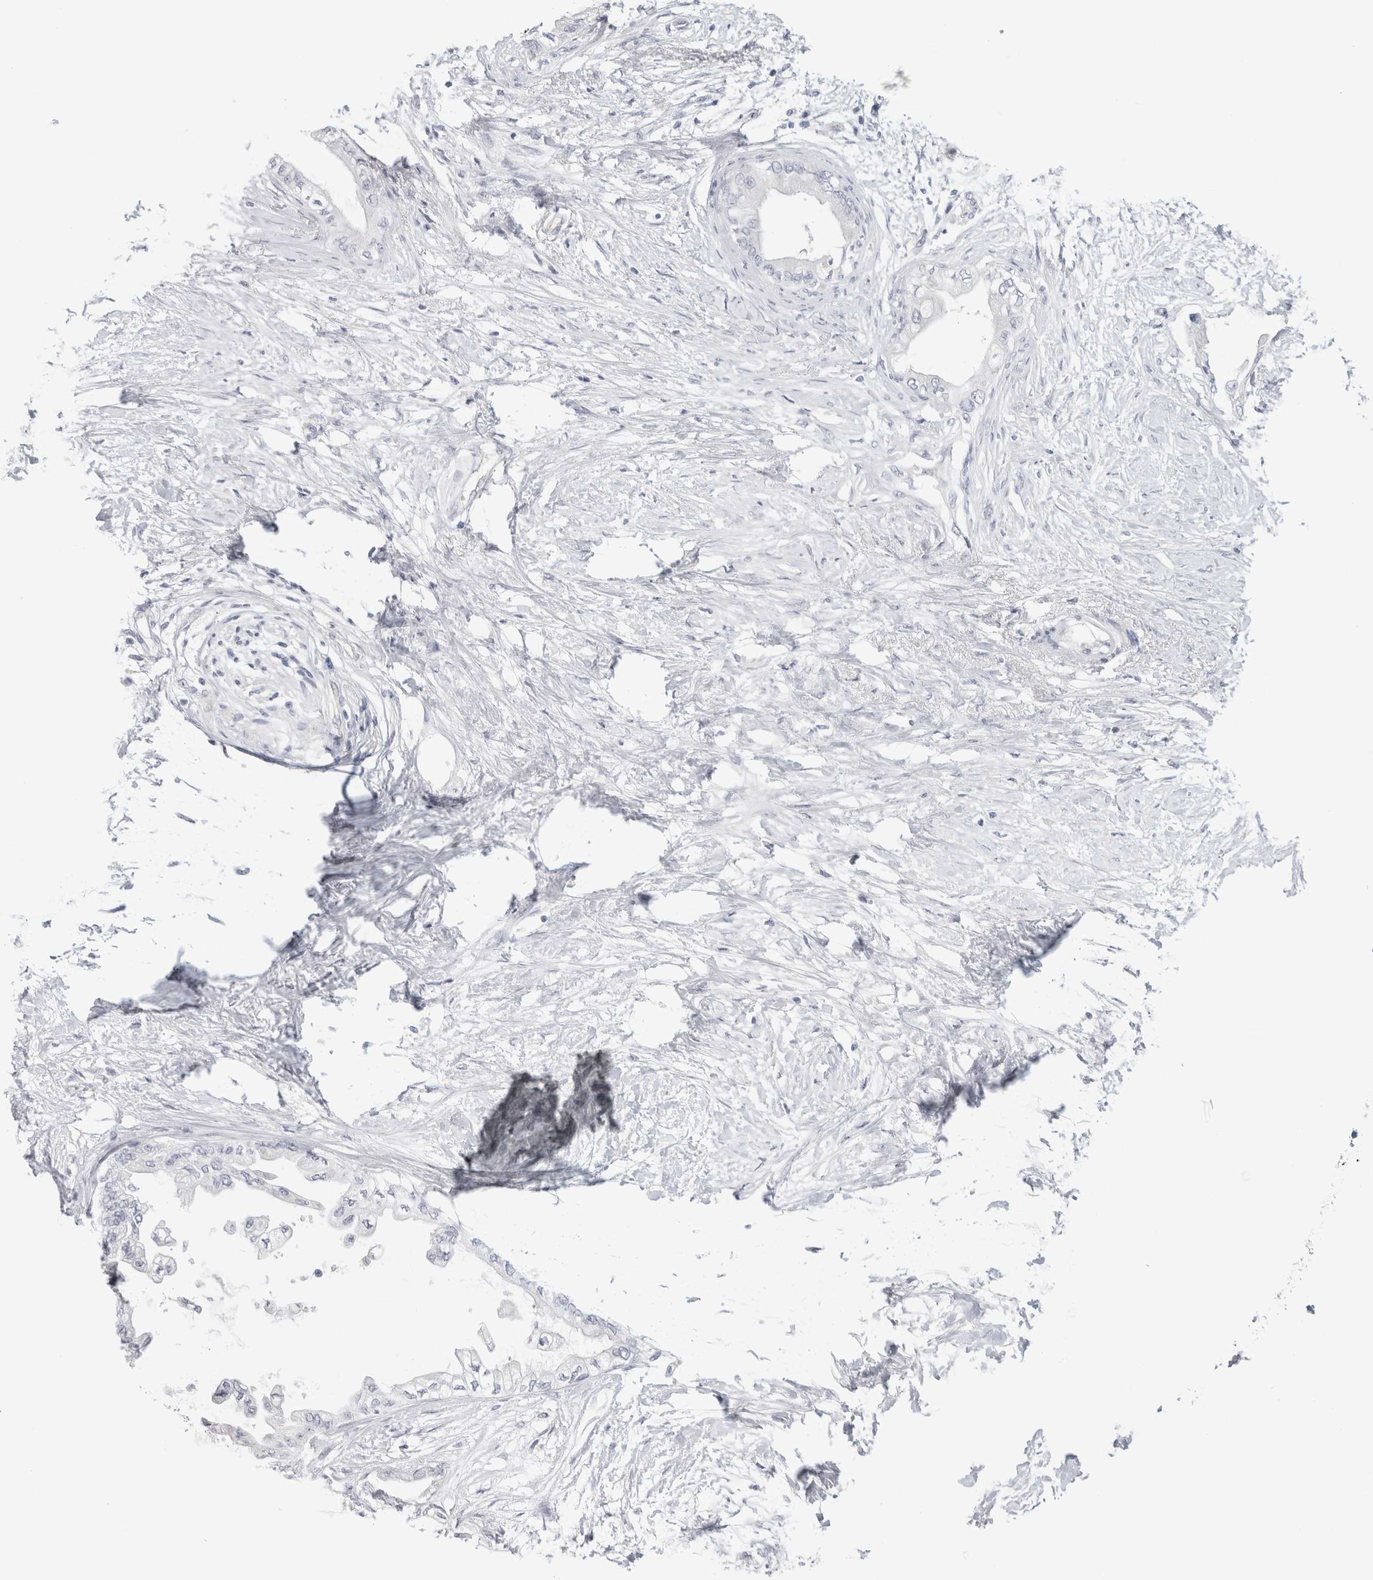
{"staining": {"intensity": "negative", "quantity": "none", "location": "none"}, "tissue": "pancreatic cancer", "cell_type": "Tumor cells", "image_type": "cancer", "snomed": [{"axis": "morphology", "description": "Normal tissue, NOS"}, {"axis": "morphology", "description": "Adenocarcinoma, NOS"}, {"axis": "topography", "description": "Pancreas"}, {"axis": "topography", "description": "Duodenum"}], "caption": "High magnification brightfield microscopy of pancreatic cancer stained with DAB (brown) and counterstained with hematoxylin (blue): tumor cells show no significant expression.", "gene": "TONSL", "patient": {"sex": "female", "age": 60}}